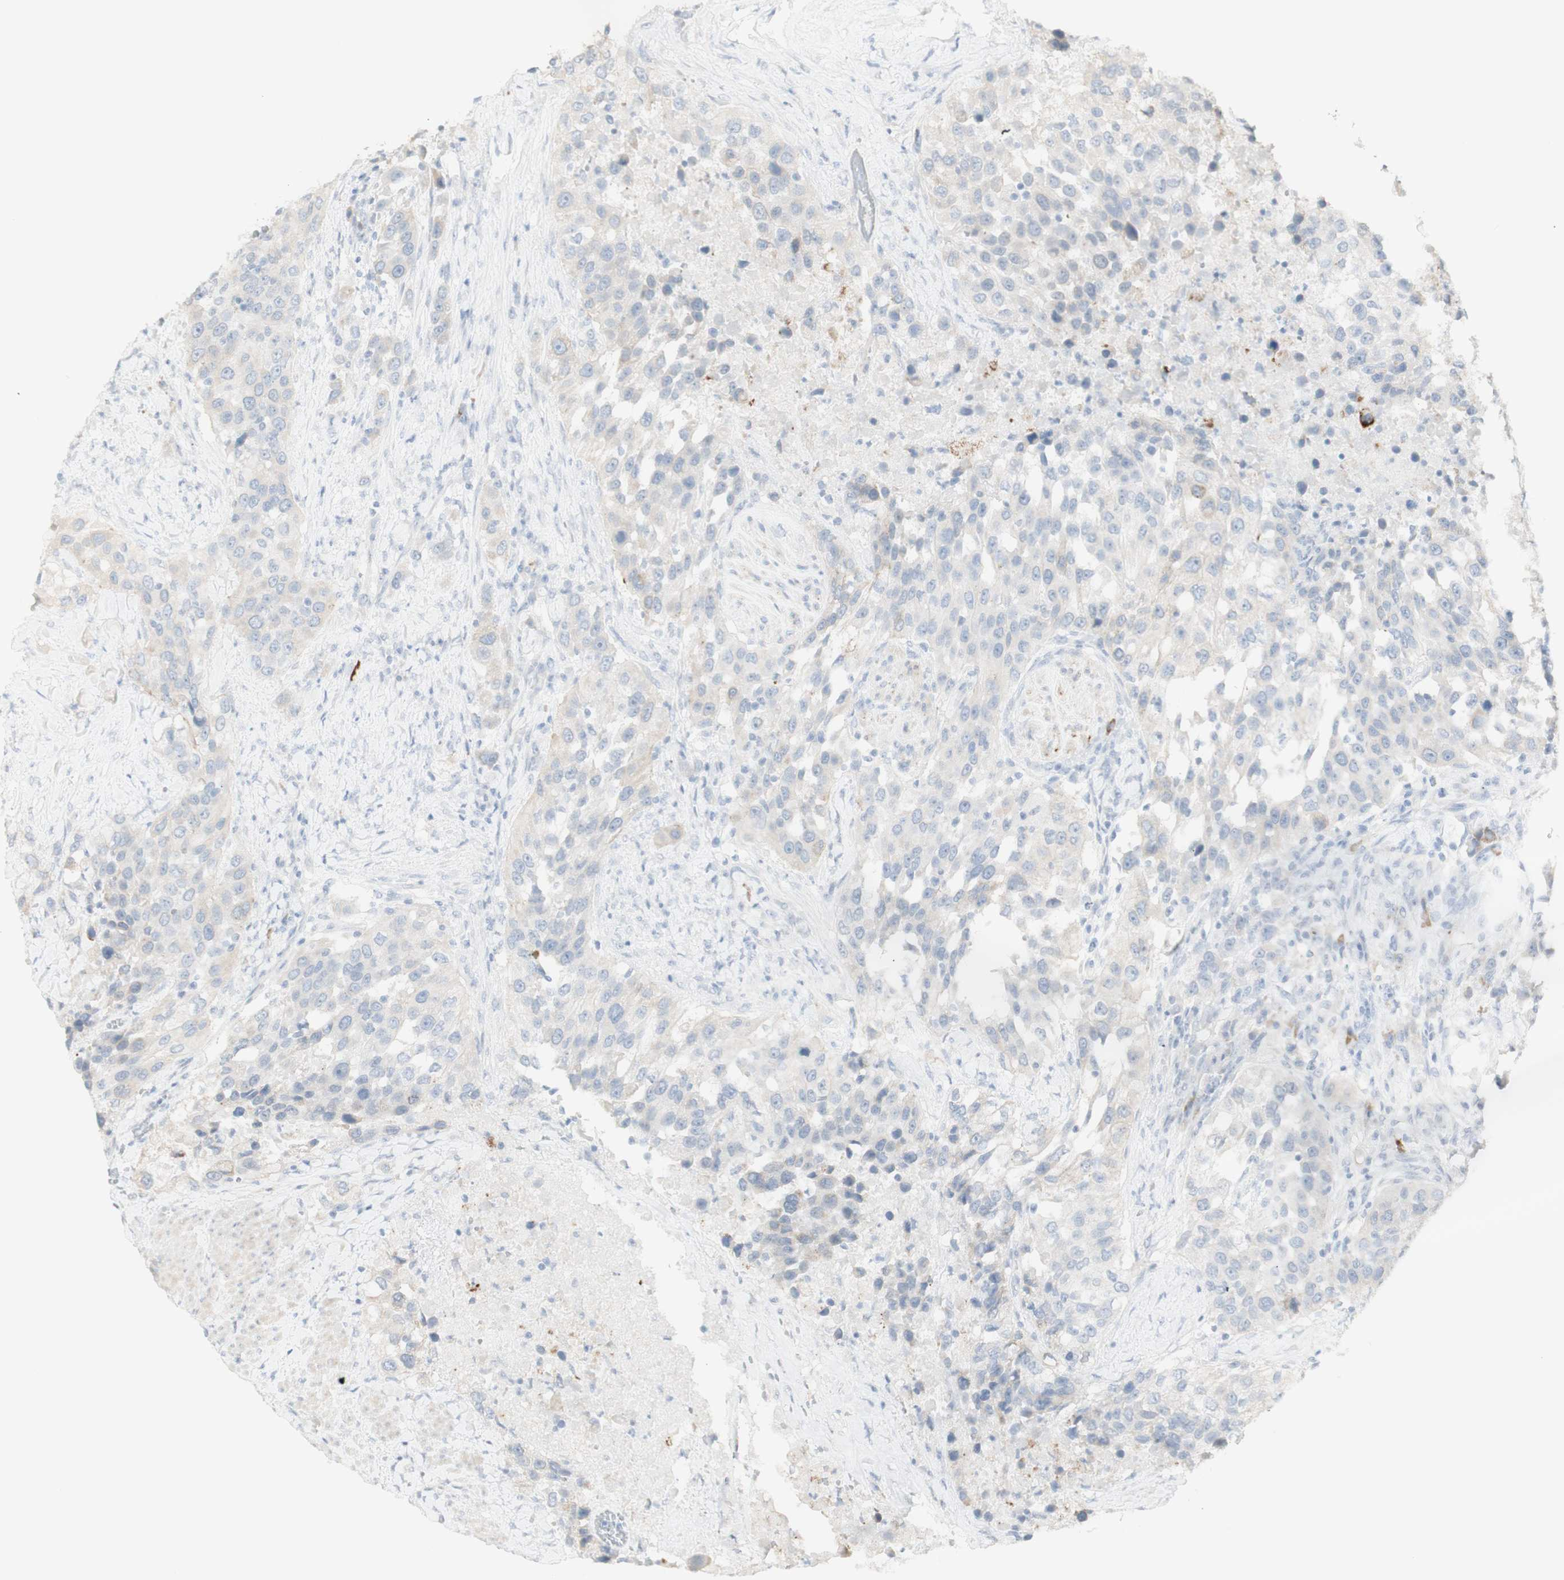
{"staining": {"intensity": "negative", "quantity": "none", "location": "none"}, "tissue": "urothelial cancer", "cell_type": "Tumor cells", "image_type": "cancer", "snomed": [{"axis": "morphology", "description": "Urothelial carcinoma, High grade"}, {"axis": "topography", "description": "Urinary bladder"}], "caption": "The micrograph shows no staining of tumor cells in urothelial carcinoma (high-grade).", "gene": "NDST4", "patient": {"sex": "female", "age": 80}}